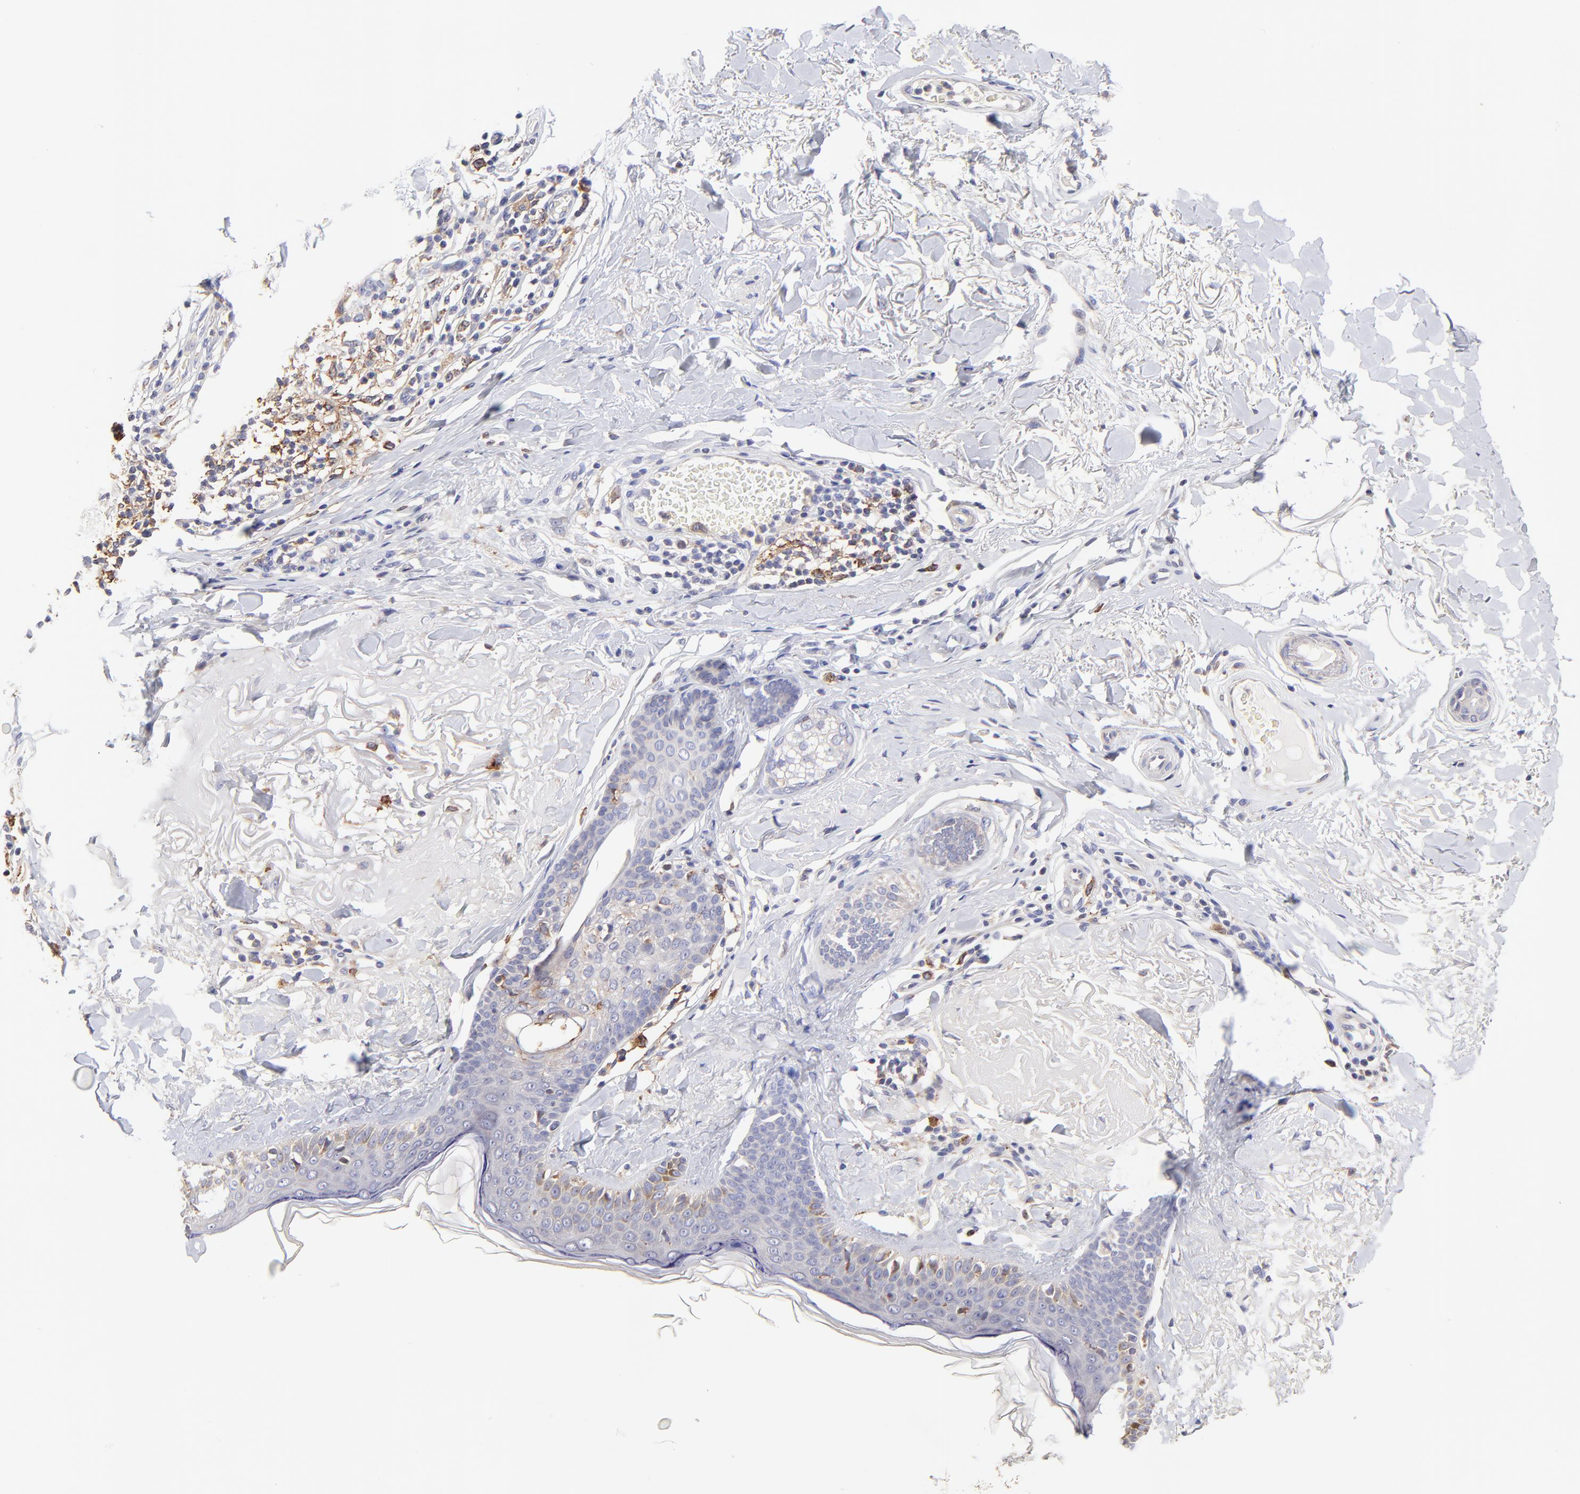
{"staining": {"intensity": "negative", "quantity": "none", "location": "none"}, "tissue": "skin cancer", "cell_type": "Tumor cells", "image_type": "cancer", "snomed": [{"axis": "morphology", "description": "Normal tissue, NOS"}, {"axis": "morphology", "description": "Basal cell carcinoma"}, {"axis": "topography", "description": "Skin"}], "caption": "An image of human skin cancer (basal cell carcinoma) is negative for staining in tumor cells.", "gene": "GCSAM", "patient": {"sex": "female", "age": 70}}